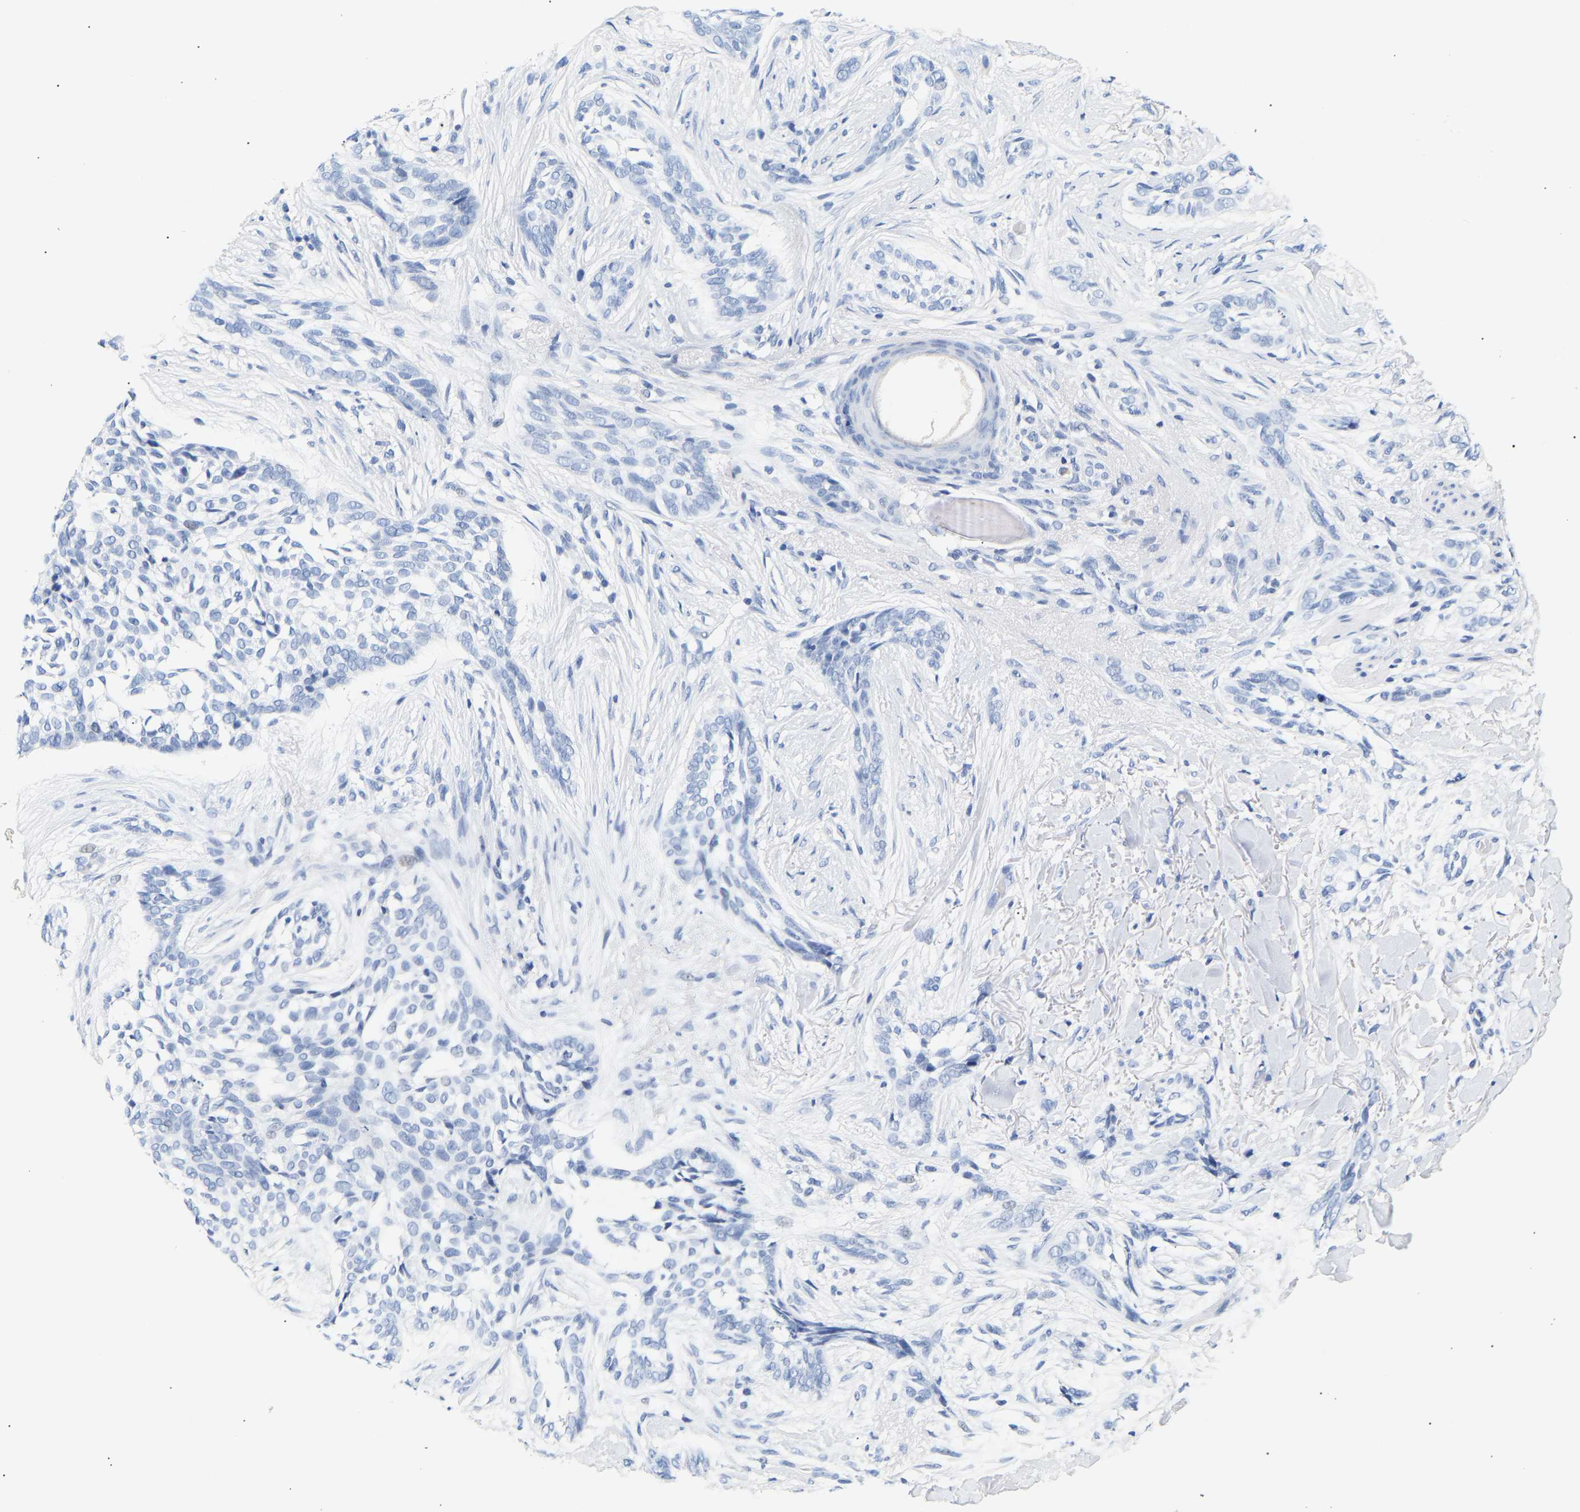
{"staining": {"intensity": "negative", "quantity": "none", "location": "none"}, "tissue": "skin cancer", "cell_type": "Tumor cells", "image_type": "cancer", "snomed": [{"axis": "morphology", "description": "Basal cell carcinoma"}, {"axis": "topography", "description": "Skin"}], "caption": "There is no significant positivity in tumor cells of skin cancer (basal cell carcinoma).", "gene": "SPINK2", "patient": {"sex": "female", "age": 88}}